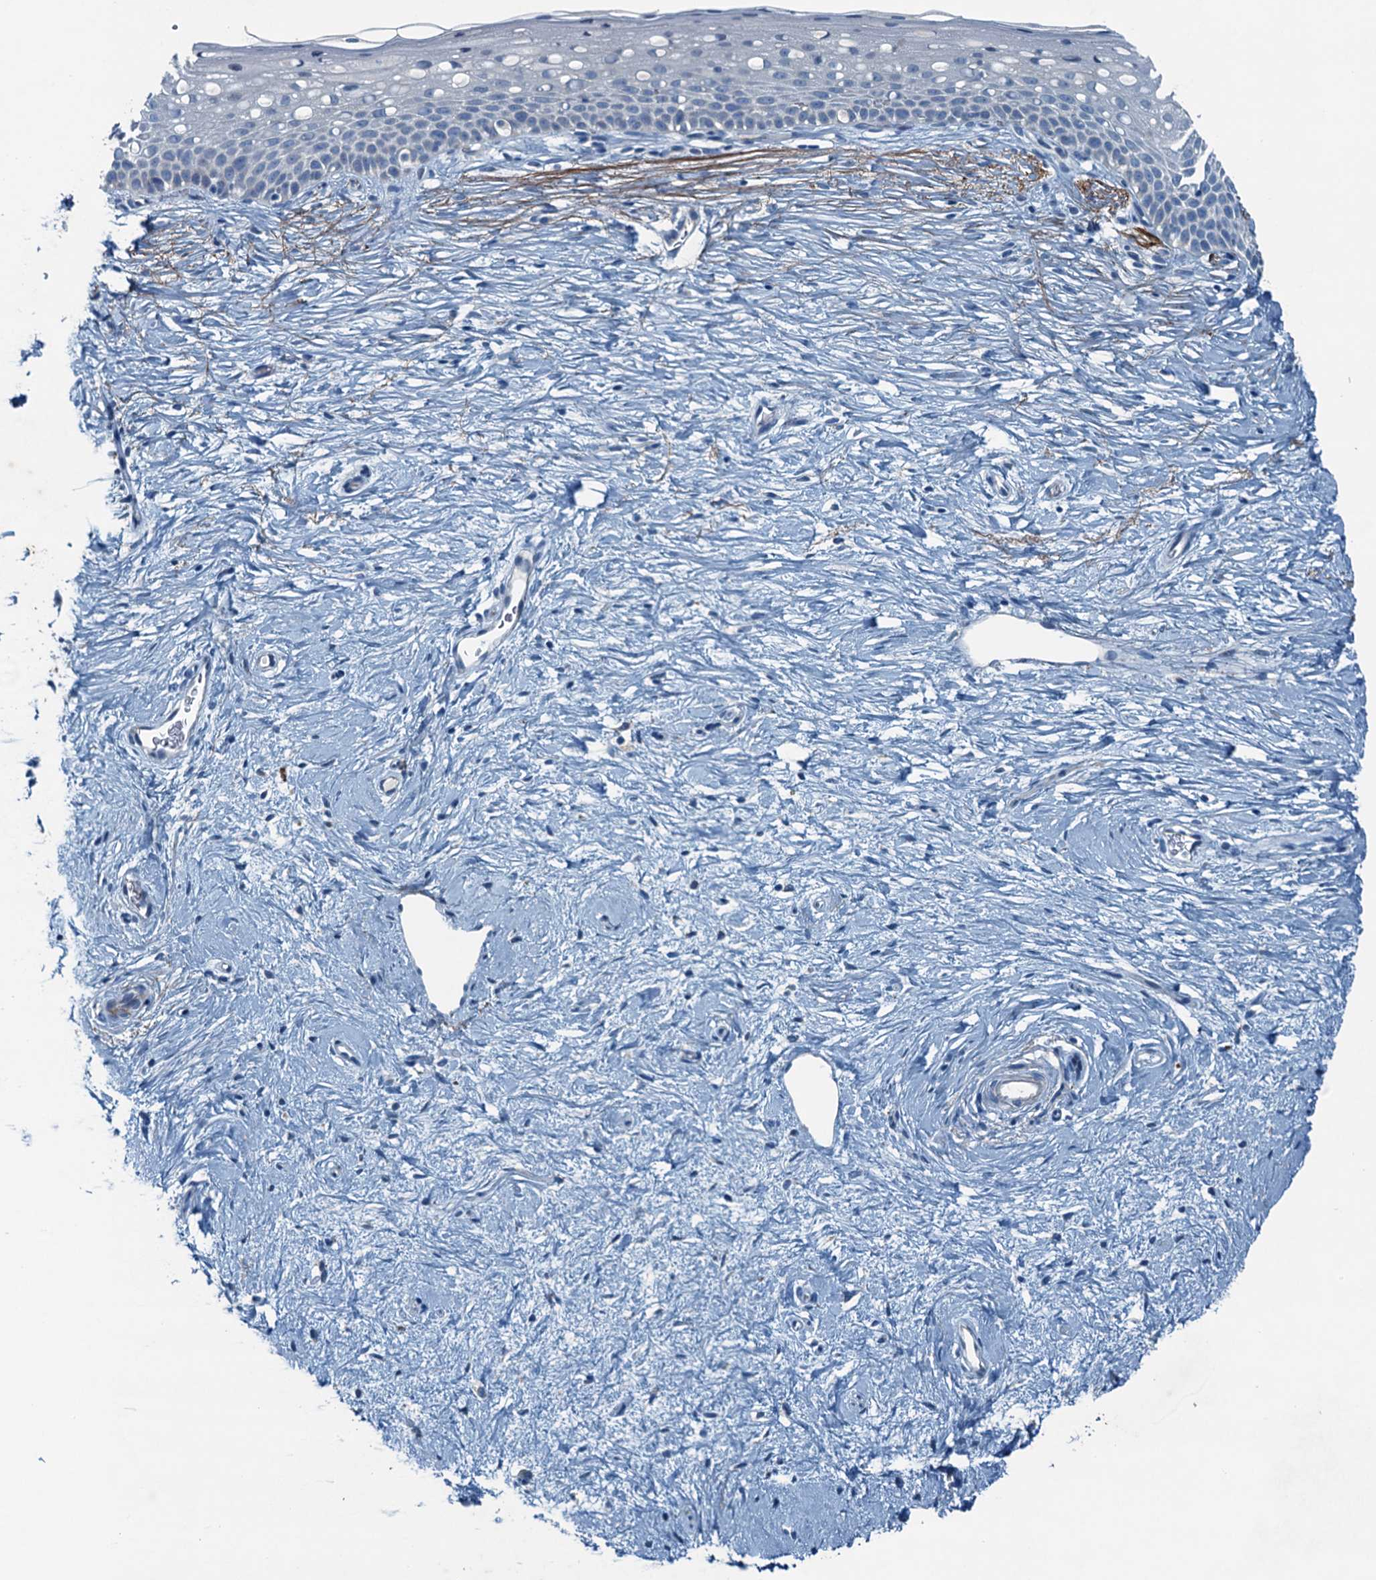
{"staining": {"intensity": "negative", "quantity": "none", "location": "none"}, "tissue": "cervix", "cell_type": "Glandular cells", "image_type": "normal", "snomed": [{"axis": "morphology", "description": "Normal tissue, NOS"}, {"axis": "topography", "description": "Cervix"}], "caption": "Immunohistochemistry of normal cervix displays no expression in glandular cells.", "gene": "CBLIF", "patient": {"sex": "female", "age": 57}}